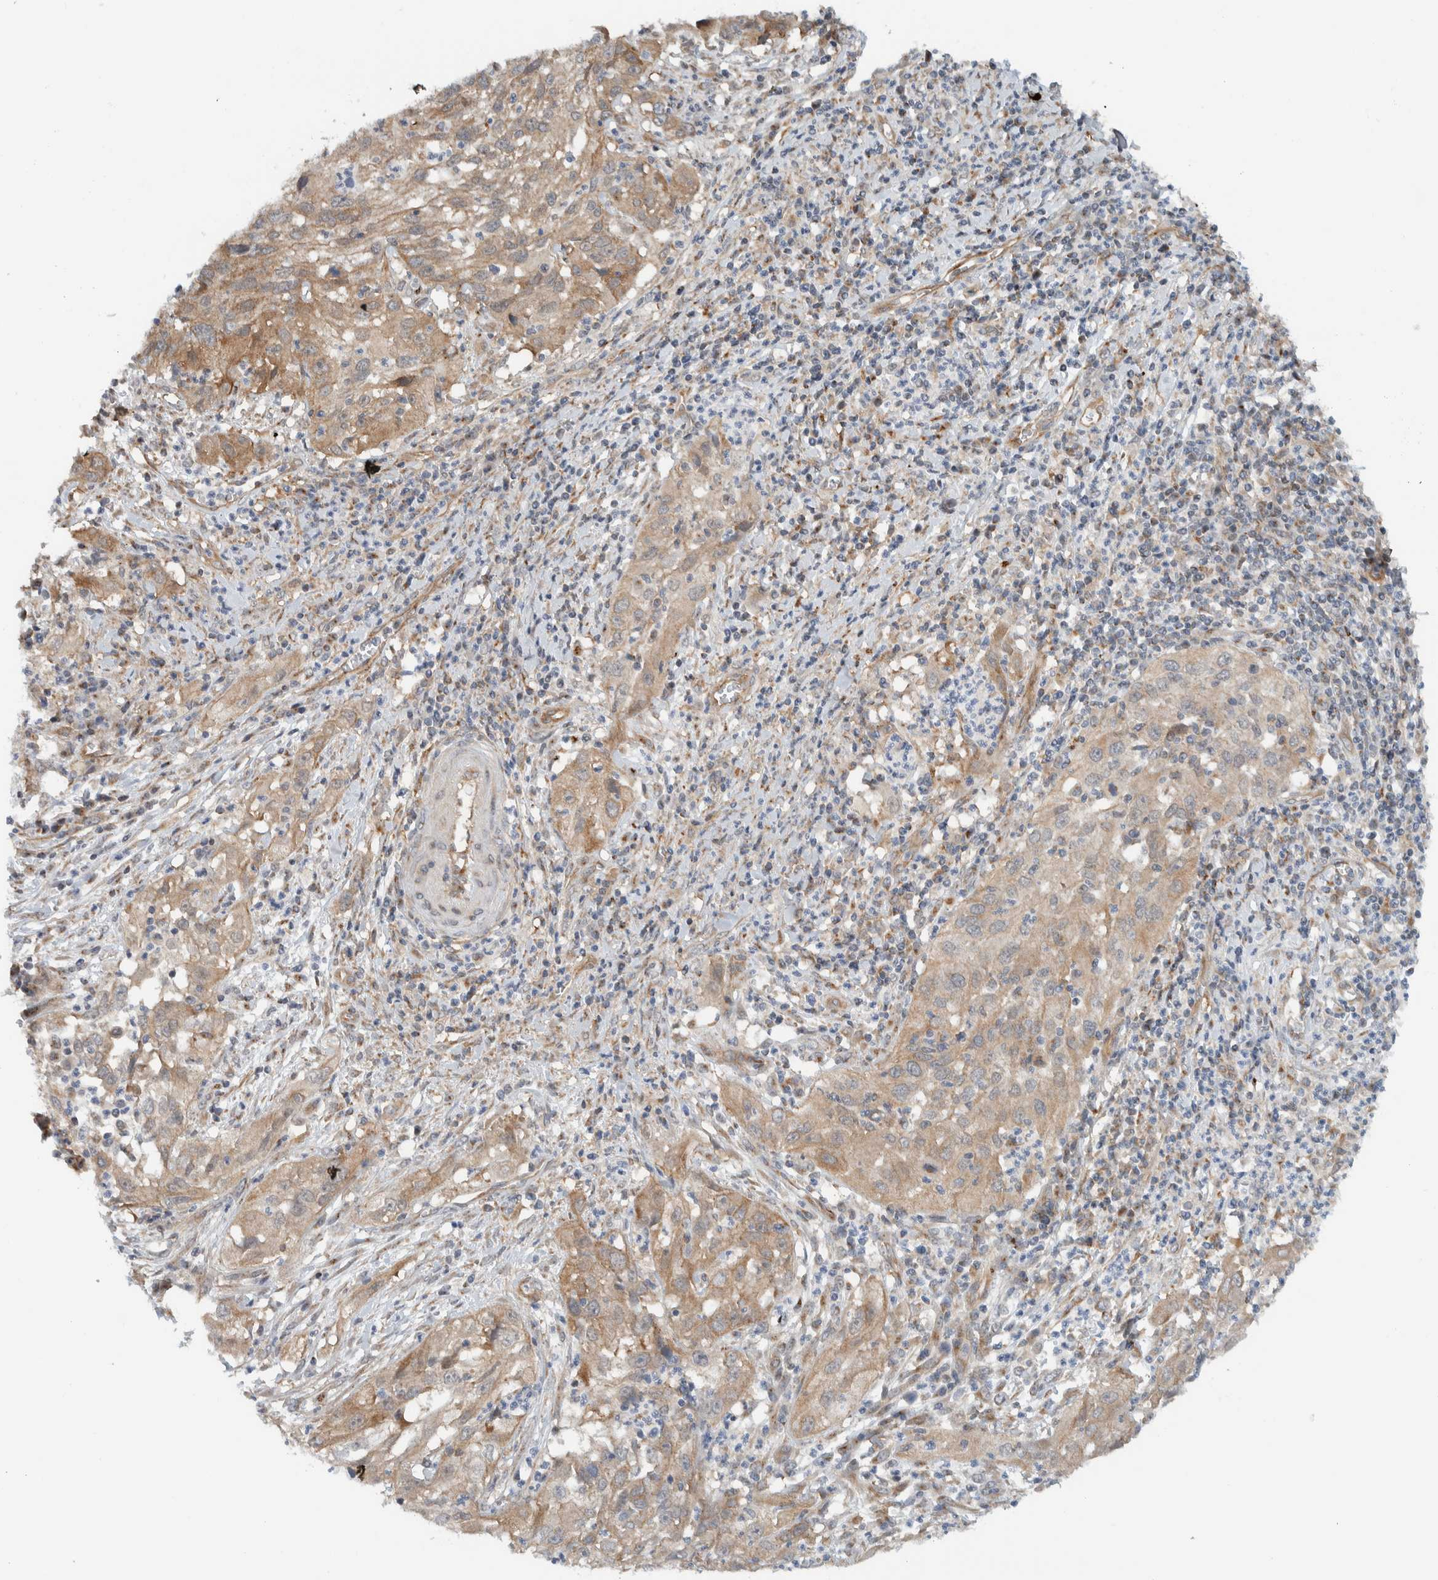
{"staining": {"intensity": "moderate", "quantity": ">75%", "location": "cytoplasmic/membranous"}, "tissue": "cervical cancer", "cell_type": "Tumor cells", "image_type": "cancer", "snomed": [{"axis": "morphology", "description": "Squamous cell carcinoma, NOS"}, {"axis": "topography", "description": "Cervix"}], "caption": "DAB immunohistochemical staining of human cervical cancer (squamous cell carcinoma) displays moderate cytoplasmic/membranous protein staining in approximately >75% of tumor cells.", "gene": "RERE", "patient": {"sex": "female", "age": 32}}